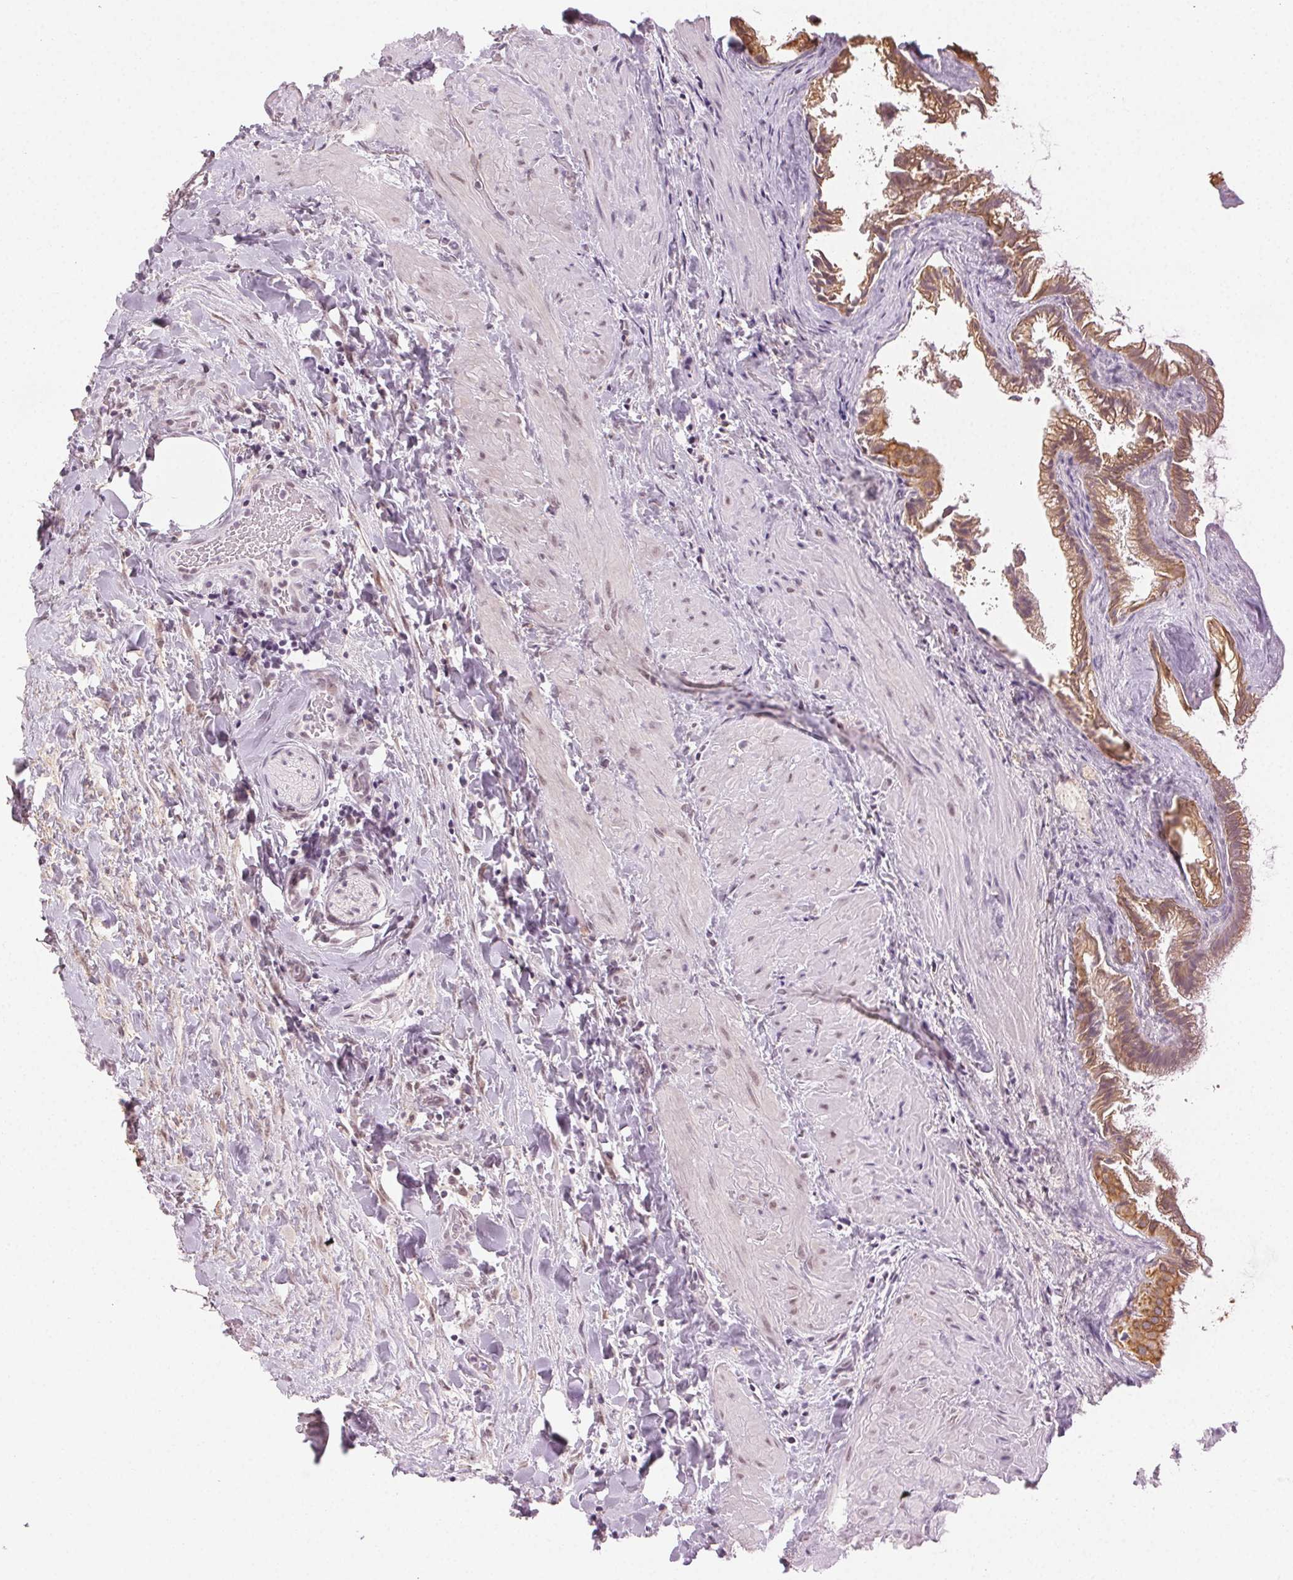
{"staining": {"intensity": "moderate", "quantity": ">75%", "location": "cytoplasmic/membranous"}, "tissue": "gallbladder", "cell_type": "Glandular cells", "image_type": "normal", "snomed": [{"axis": "morphology", "description": "Normal tissue, NOS"}, {"axis": "topography", "description": "Gallbladder"}], "caption": "Human gallbladder stained with a protein marker exhibits moderate staining in glandular cells.", "gene": "AIF1L", "patient": {"sex": "male", "age": 70}}